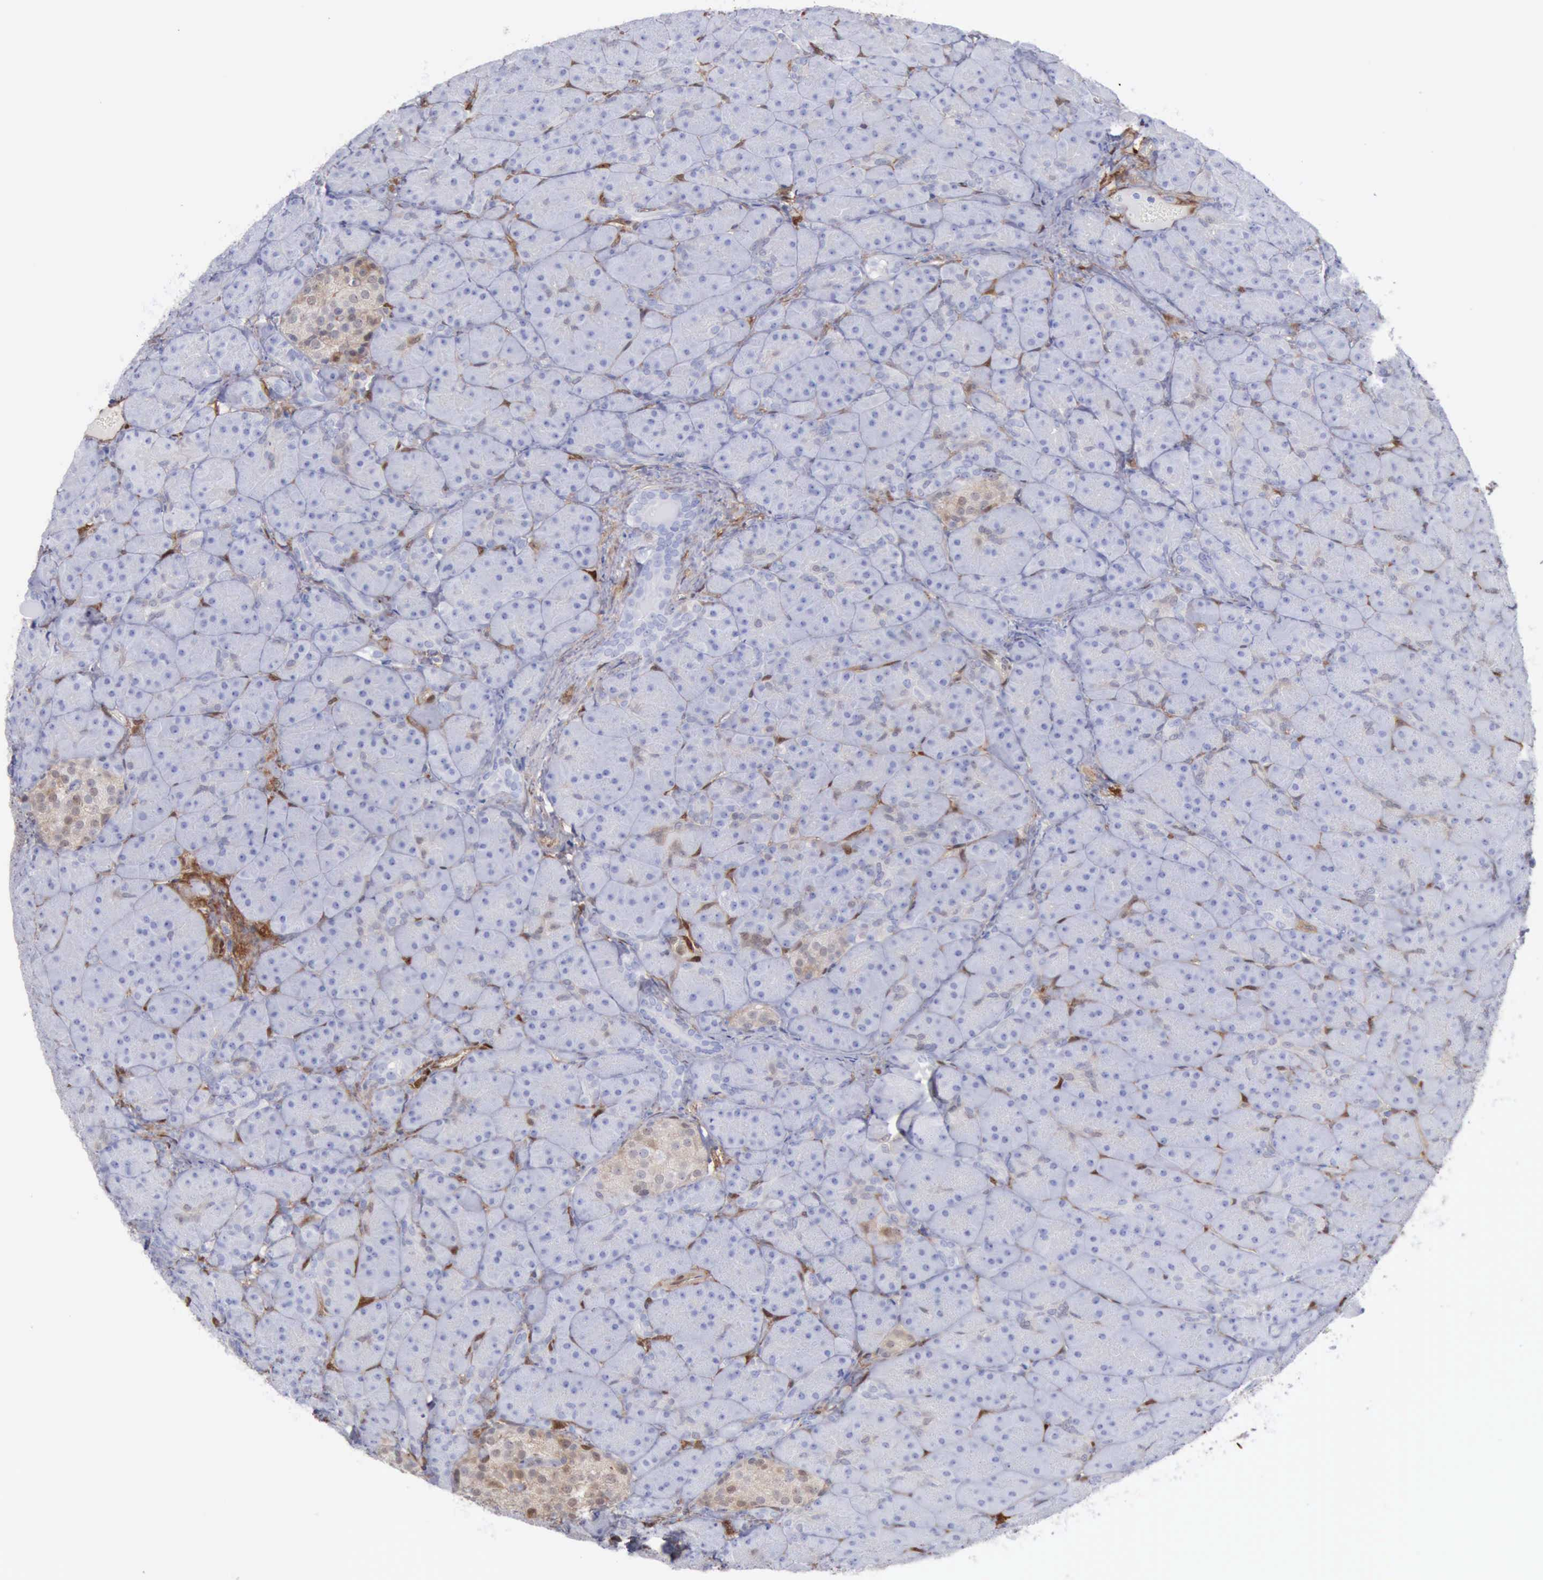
{"staining": {"intensity": "negative", "quantity": "none", "location": "none"}, "tissue": "pancreas", "cell_type": "Exocrine glandular cells", "image_type": "normal", "snomed": [{"axis": "morphology", "description": "Normal tissue, NOS"}, {"axis": "topography", "description": "Pancreas"}], "caption": "Pancreas was stained to show a protein in brown. There is no significant expression in exocrine glandular cells. (Immunohistochemistry, brightfield microscopy, high magnification).", "gene": "FHL1", "patient": {"sex": "male", "age": 66}}